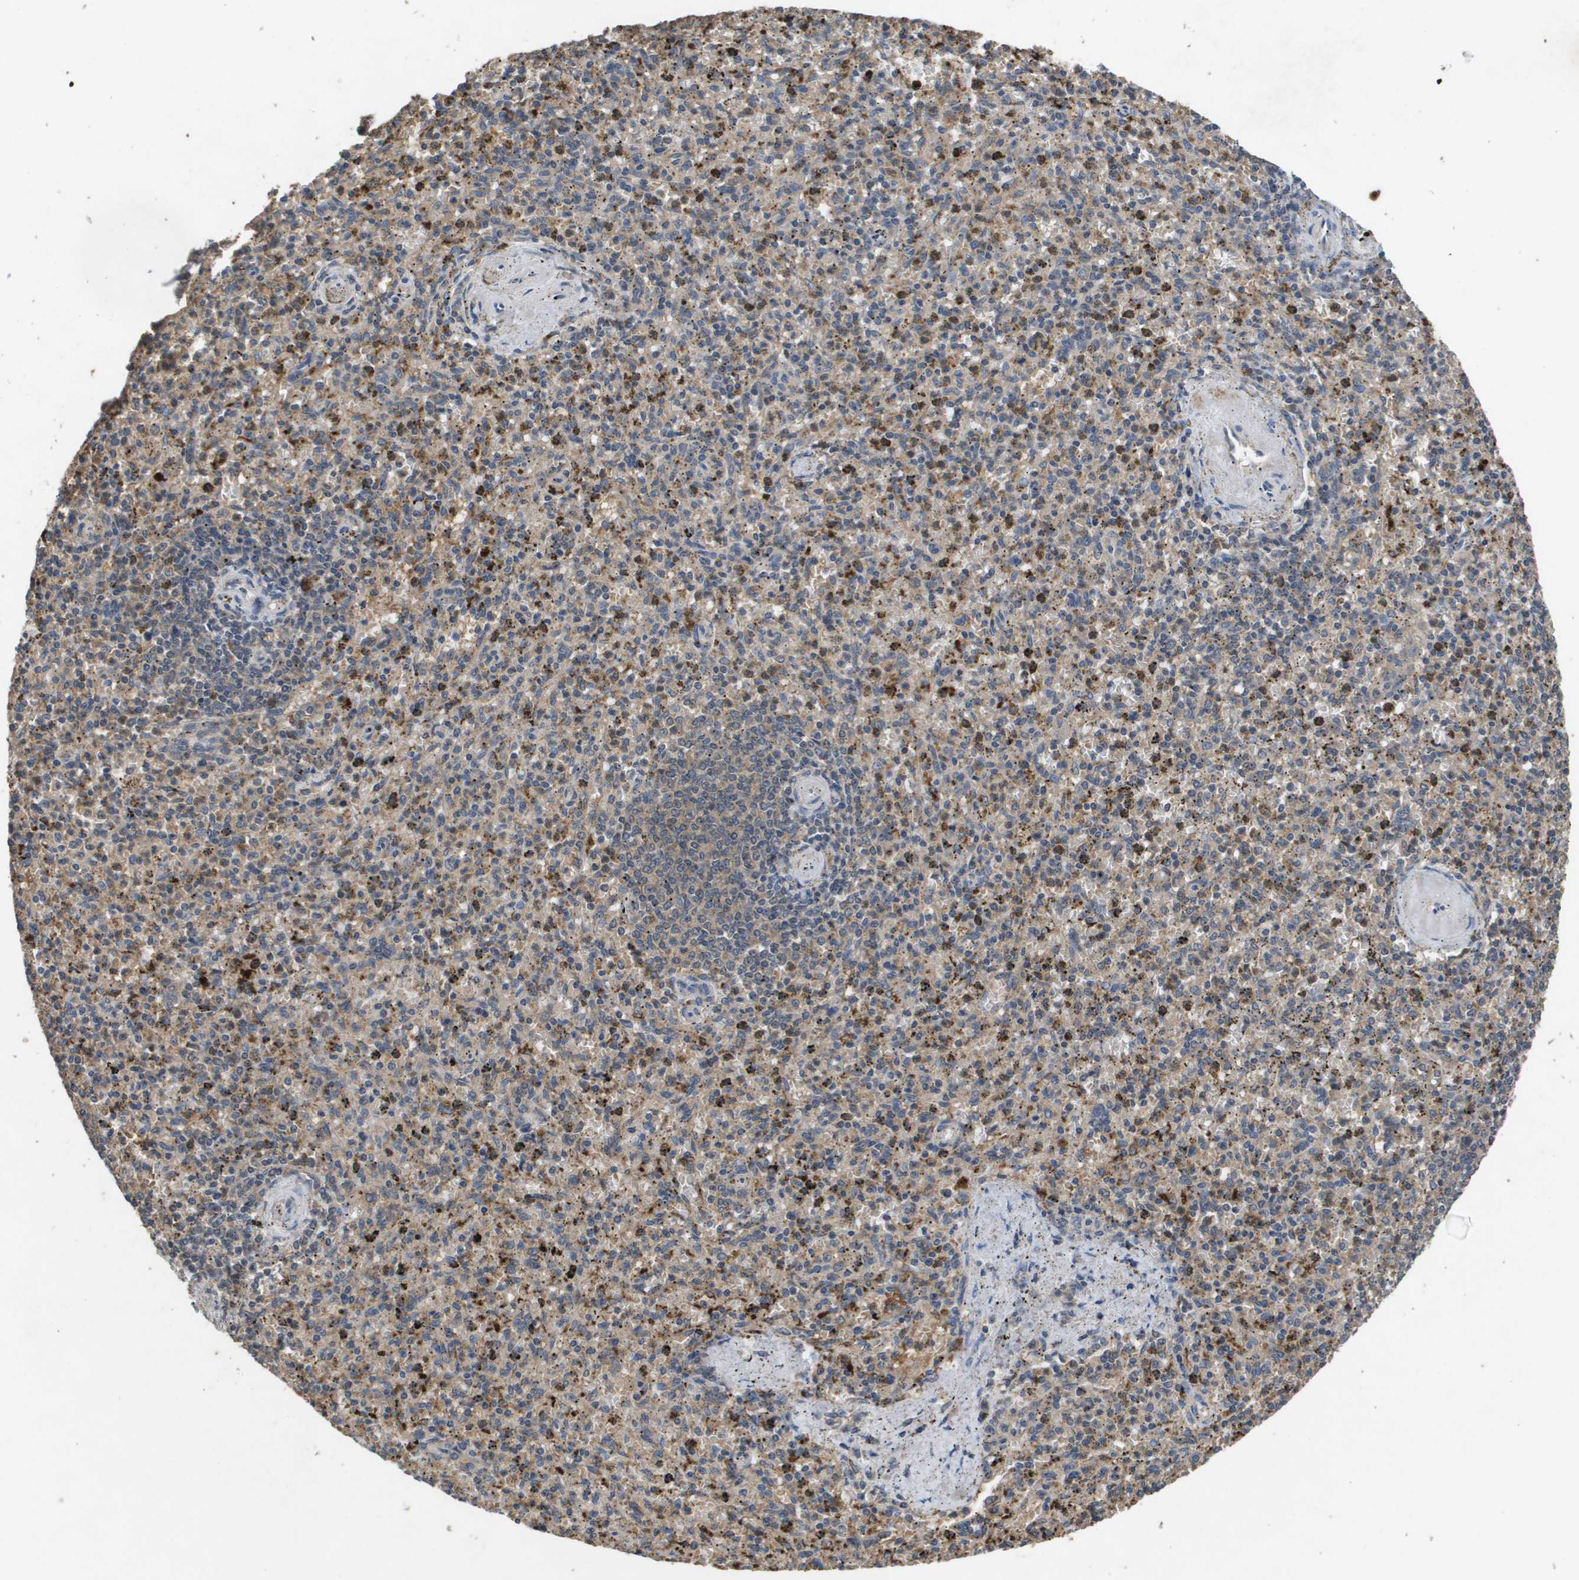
{"staining": {"intensity": "strong", "quantity": "25%-75%", "location": "cytoplasmic/membranous"}, "tissue": "spleen", "cell_type": "Cells in red pulp", "image_type": "normal", "snomed": [{"axis": "morphology", "description": "Normal tissue, NOS"}, {"axis": "topography", "description": "Spleen"}], "caption": "A brown stain labels strong cytoplasmic/membranous positivity of a protein in cells in red pulp of normal spleen. (DAB (3,3'-diaminobenzidine) IHC with brightfield microscopy, high magnification).", "gene": "PROC", "patient": {"sex": "male", "age": 72}}